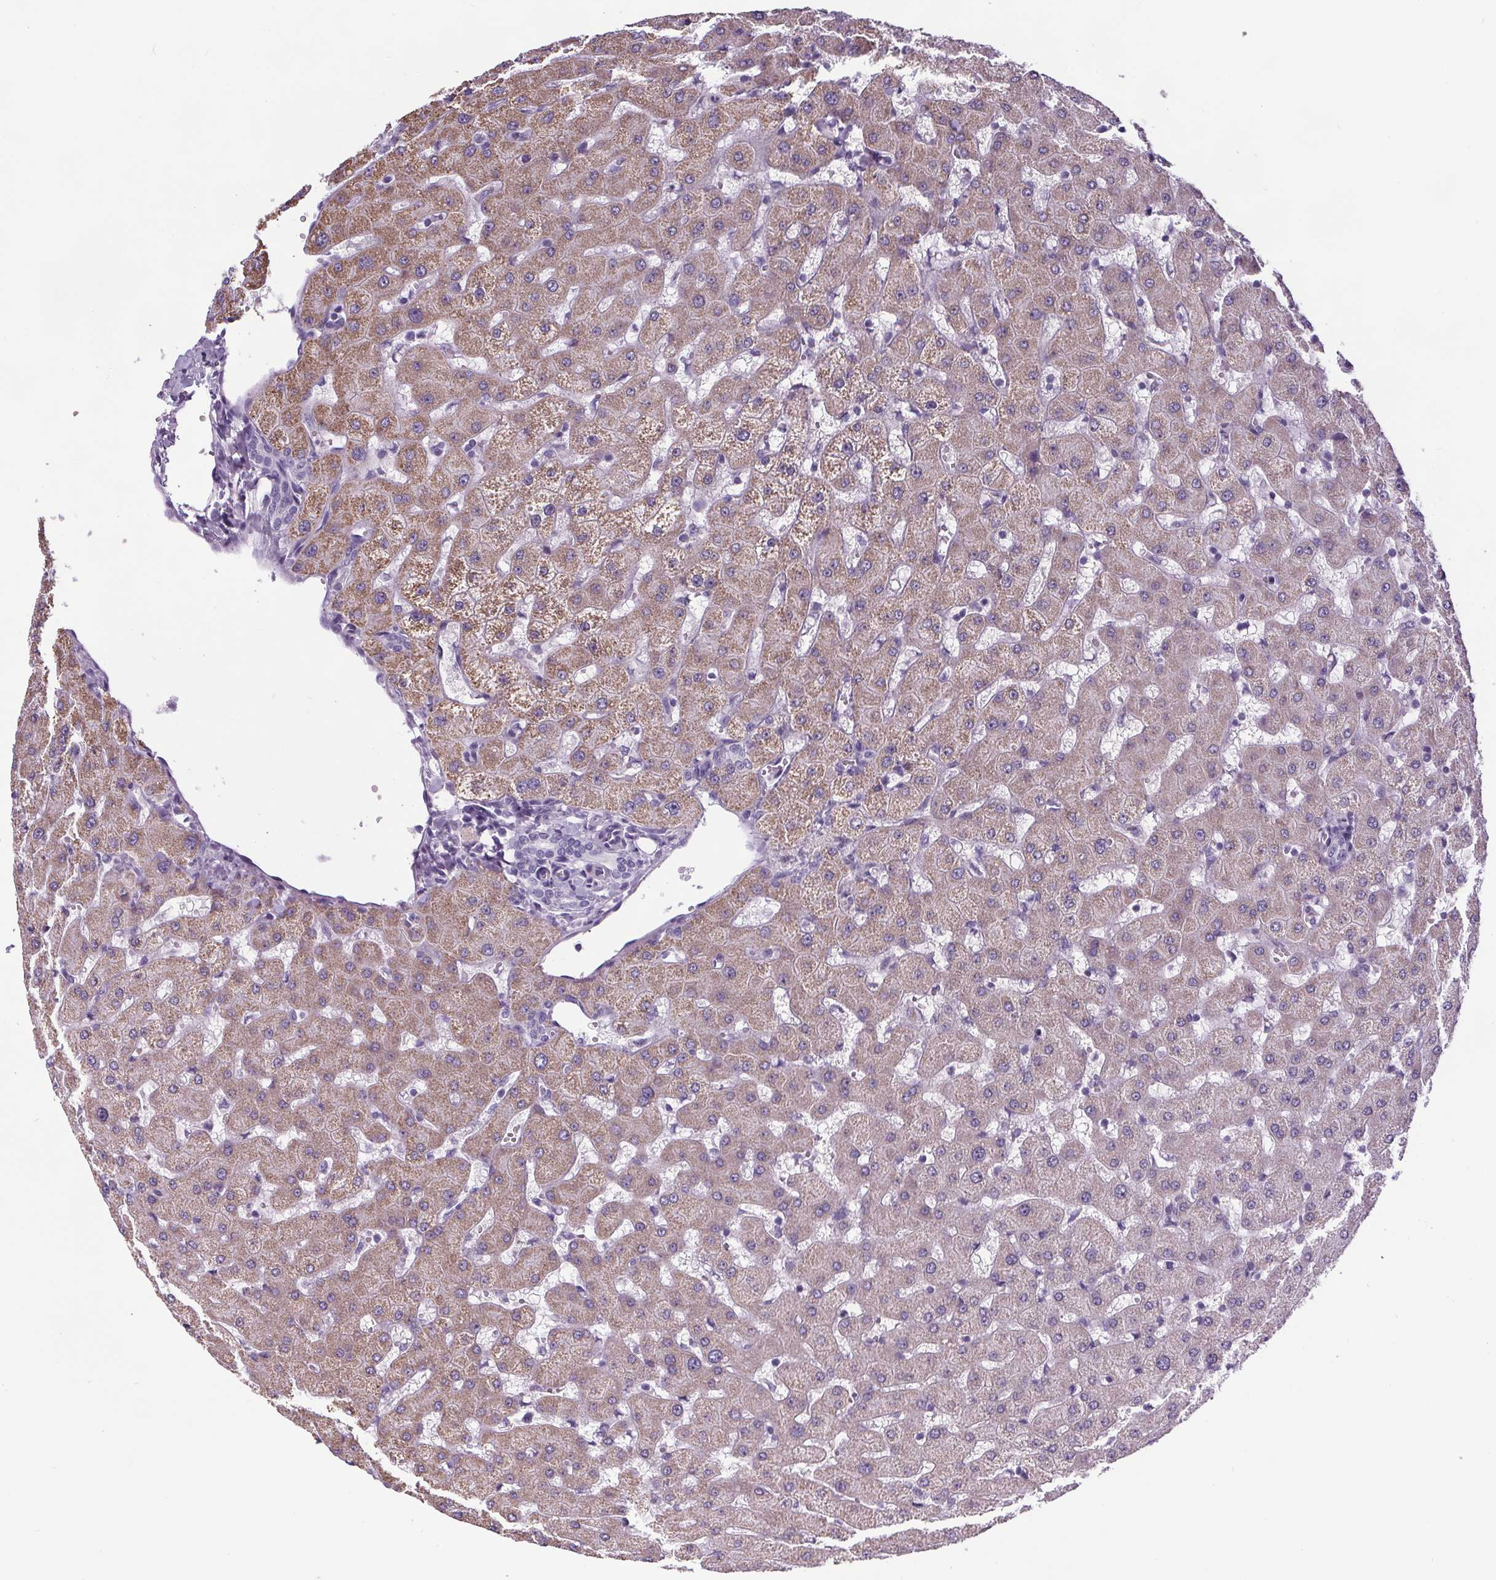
{"staining": {"intensity": "negative", "quantity": "none", "location": "none"}, "tissue": "liver", "cell_type": "Cholangiocytes", "image_type": "normal", "snomed": [{"axis": "morphology", "description": "Normal tissue, NOS"}, {"axis": "topography", "description": "Liver"}], "caption": "An immunohistochemistry image of normal liver is shown. There is no staining in cholangiocytes of liver. (Stains: DAB immunohistochemistry (IHC) with hematoxylin counter stain, Microscopy: brightfield microscopy at high magnification).", "gene": "ELAVL2", "patient": {"sex": "female", "age": 63}}